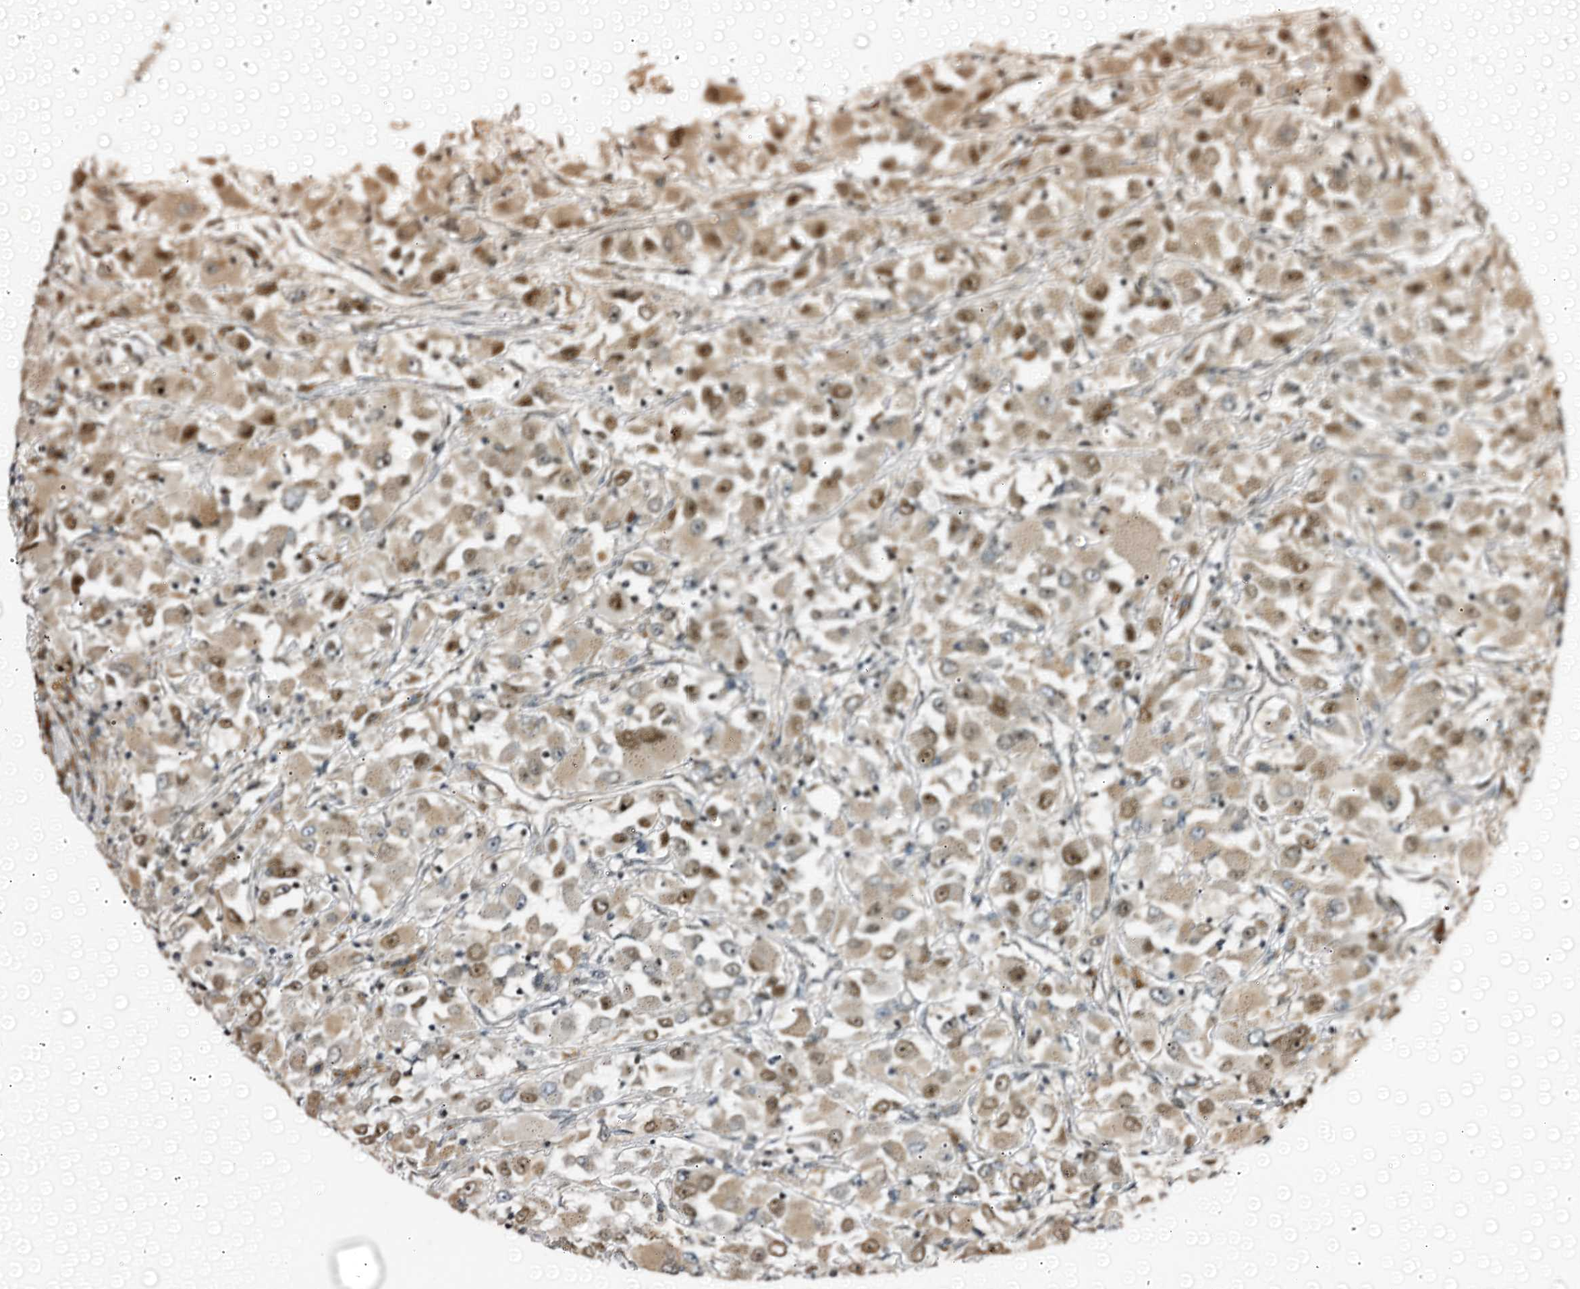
{"staining": {"intensity": "moderate", "quantity": ">75%", "location": "nuclear"}, "tissue": "renal cancer", "cell_type": "Tumor cells", "image_type": "cancer", "snomed": [{"axis": "morphology", "description": "Adenocarcinoma, NOS"}, {"axis": "topography", "description": "Kidney"}], "caption": "Immunohistochemical staining of human renal adenocarcinoma shows medium levels of moderate nuclear positivity in about >75% of tumor cells.", "gene": "TRAPPC4", "patient": {"sex": "female", "age": 52}}